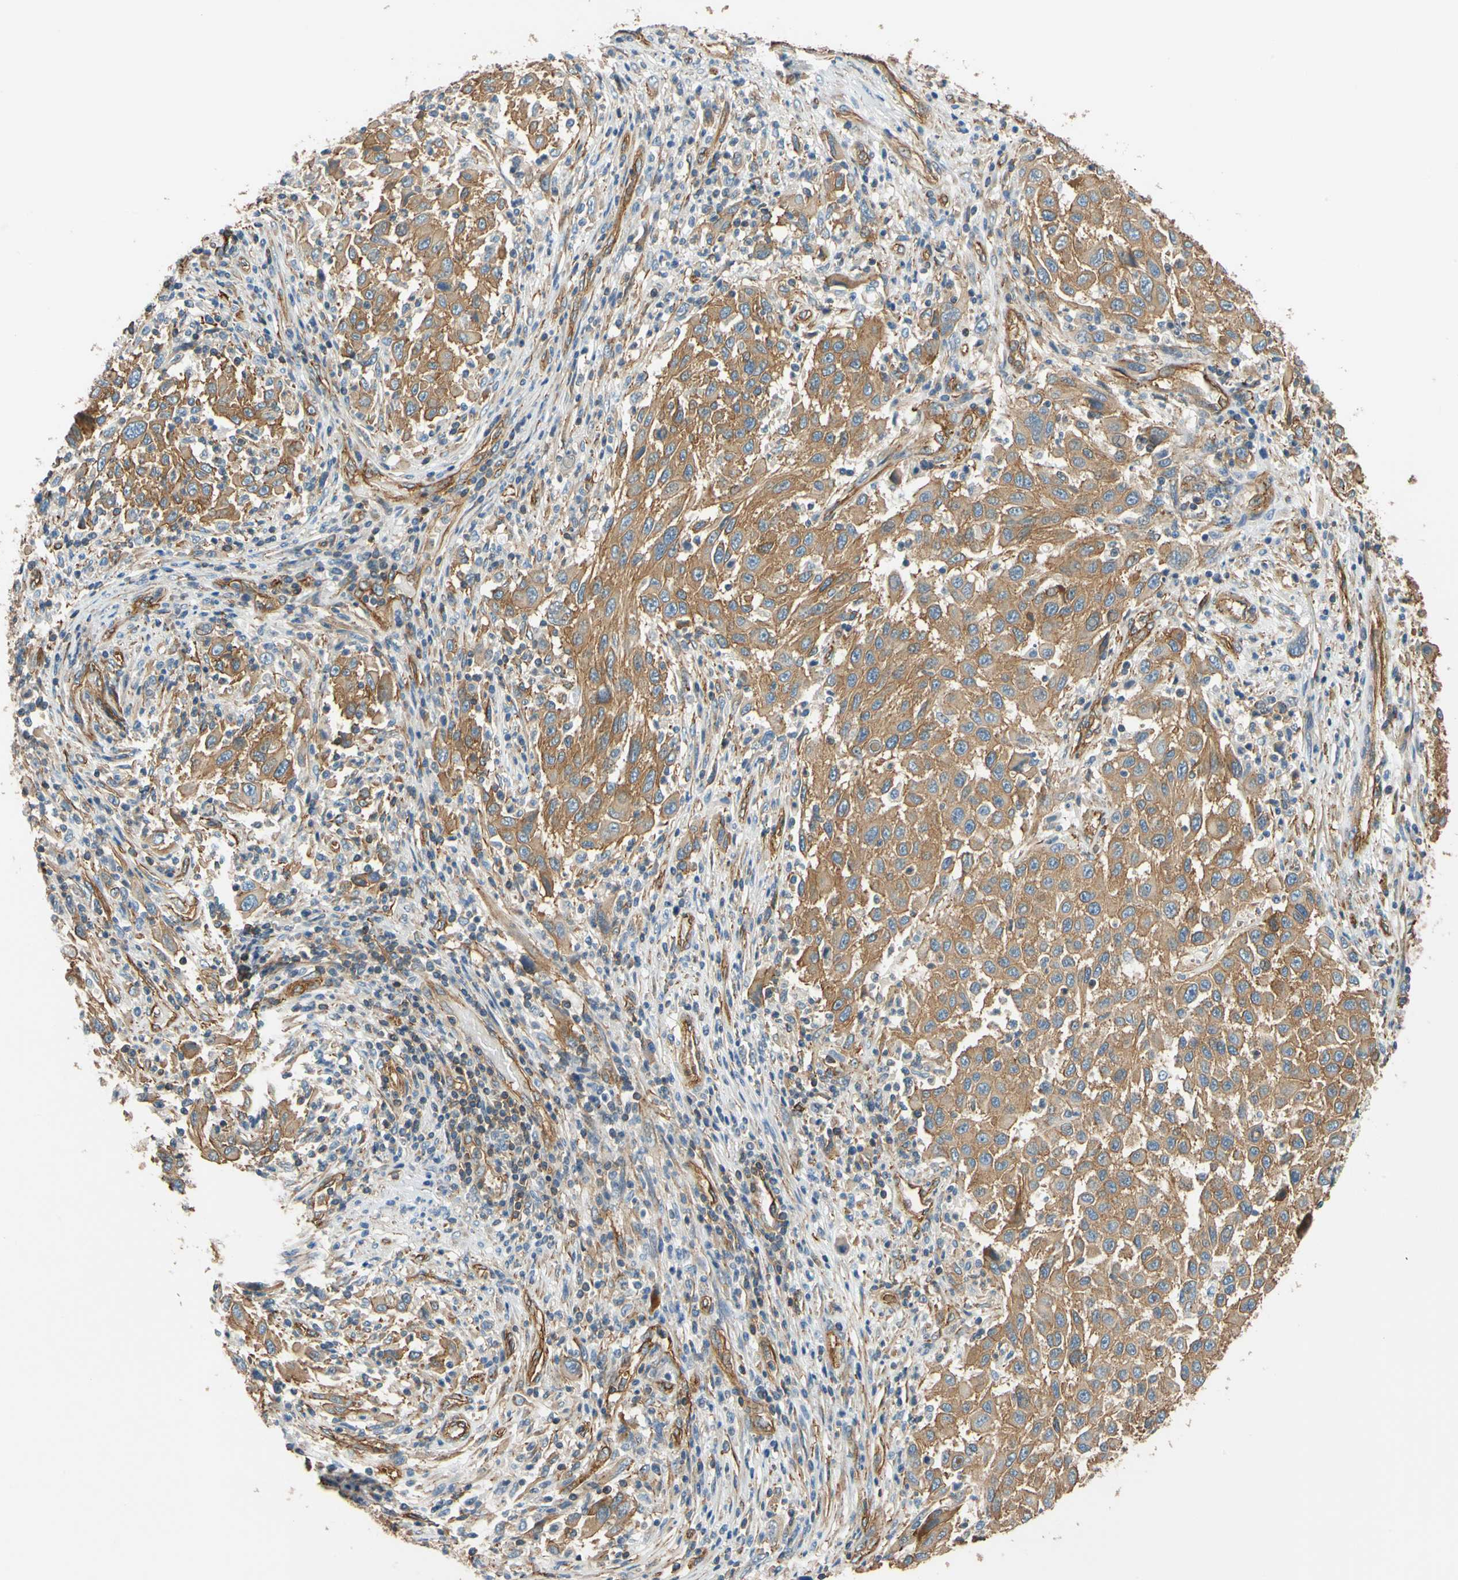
{"staining": {"intensity": "moderate", "quantity": ">75%", "location": "cytoplasmic/membranous"}, "tissue": "melanoma", "cell_type": "Tumor cells", "image_type": "cancer", "snomed": [{"axis": "morphology", "description": "Malignant melanoma, Metastatic site"}, {"axis": "topography", "description": "Lymph node"}], "caption": "Immunohistochemical staining of melanoma exhibits medium levels of moderate cytoplasmic/membranous staining in about >75% of tumor cells.", "gene": "SPTAN1", "patient": {"sex": "male", "age": 61}}